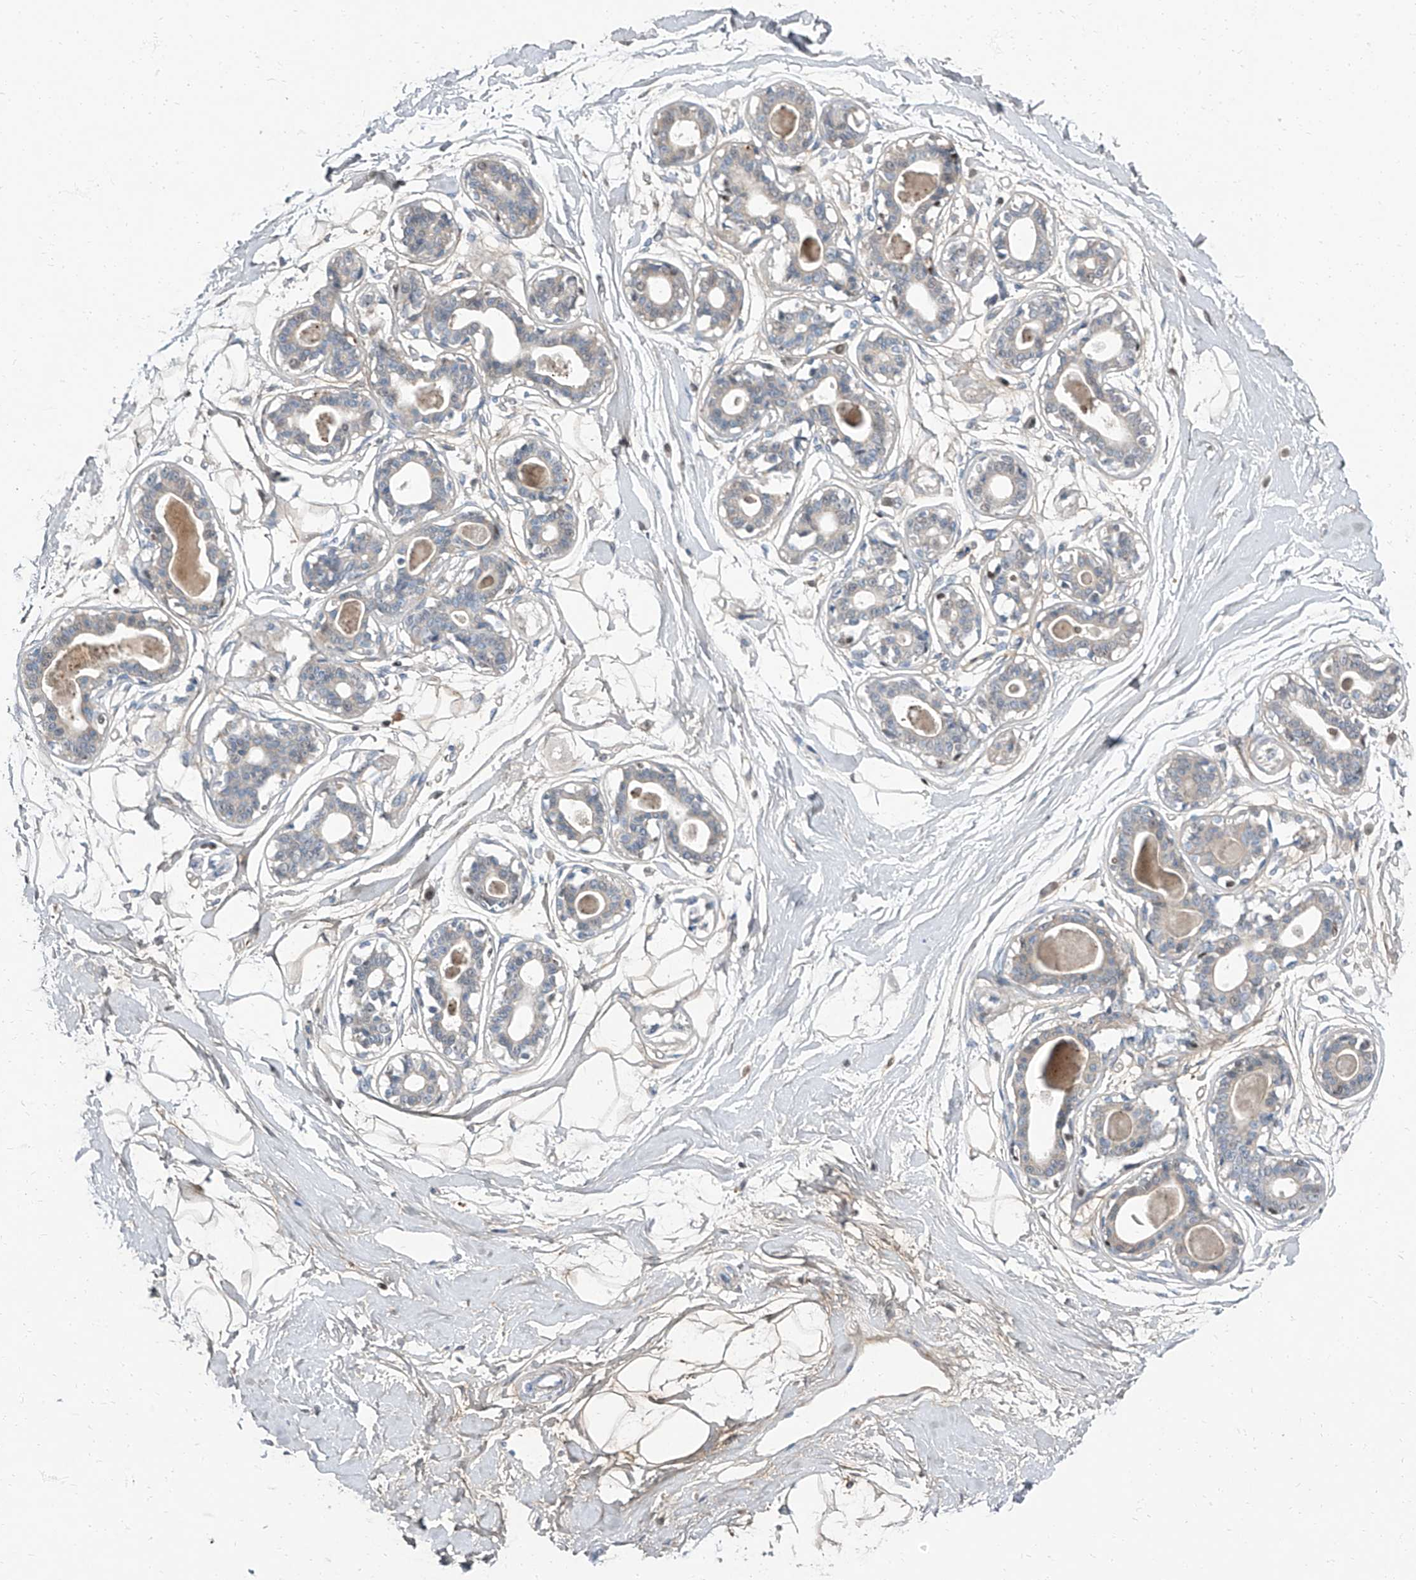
{"staining": {"intensity": "weak", "quantity": ">75%", "location": "cytoplasmic/membranous"}, "tissue": "breast", "cell_type": "Adipocytes", "image_type": "normal", "snomed": [{"axis": "morphology", "description": "Normal tissue, NOS"}, {"axis": "topography", "description": "Breast"}], "caption": "Immunohistochemistry (IHC) histopathology image of benign human breast stained for a protein (brown), which demonstrates low levels of weak cytoplasmic/membranous positivity in approximately >75% of adipocytes.", "gene": "HOXA3", "patient": {"sex": "female", "age": 45}}